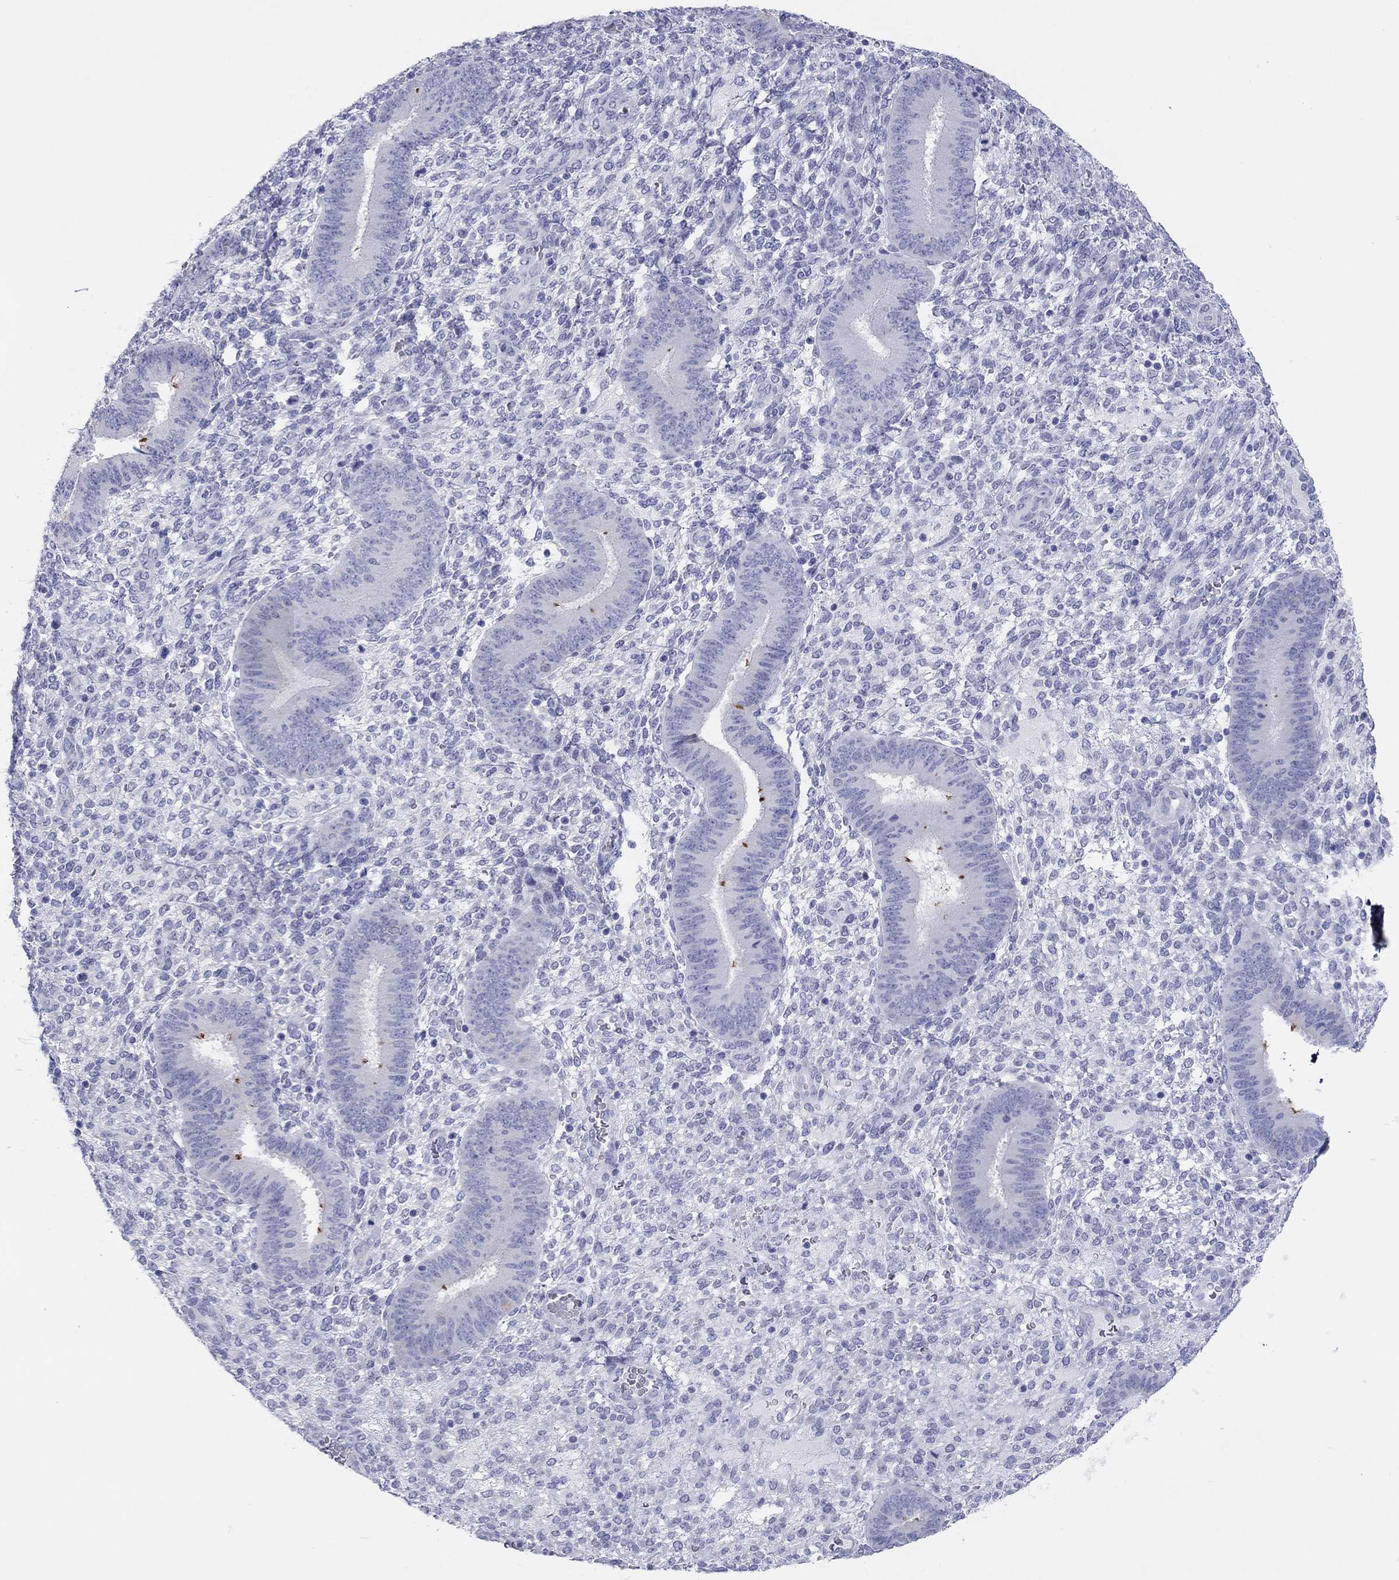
{"staining": {"intensity": "negative", "quantity": "none", "location": "none"}, "tissue": "endometrium", "cell_type": "Cells in endometrial stroma", "image_type": "normal", "snomed": [{"axis": "morphology", "description": "Normal tissue, NOS"}, {"axis": "topography", "description": "Endometrium"}], "caption": "Immunohistochemical staining of normal human endometrium exhibits no significant positivity in cells in endometrial stroma.", "gene": "ERICH3", "patient": {"sex": "female", "age": 39}}